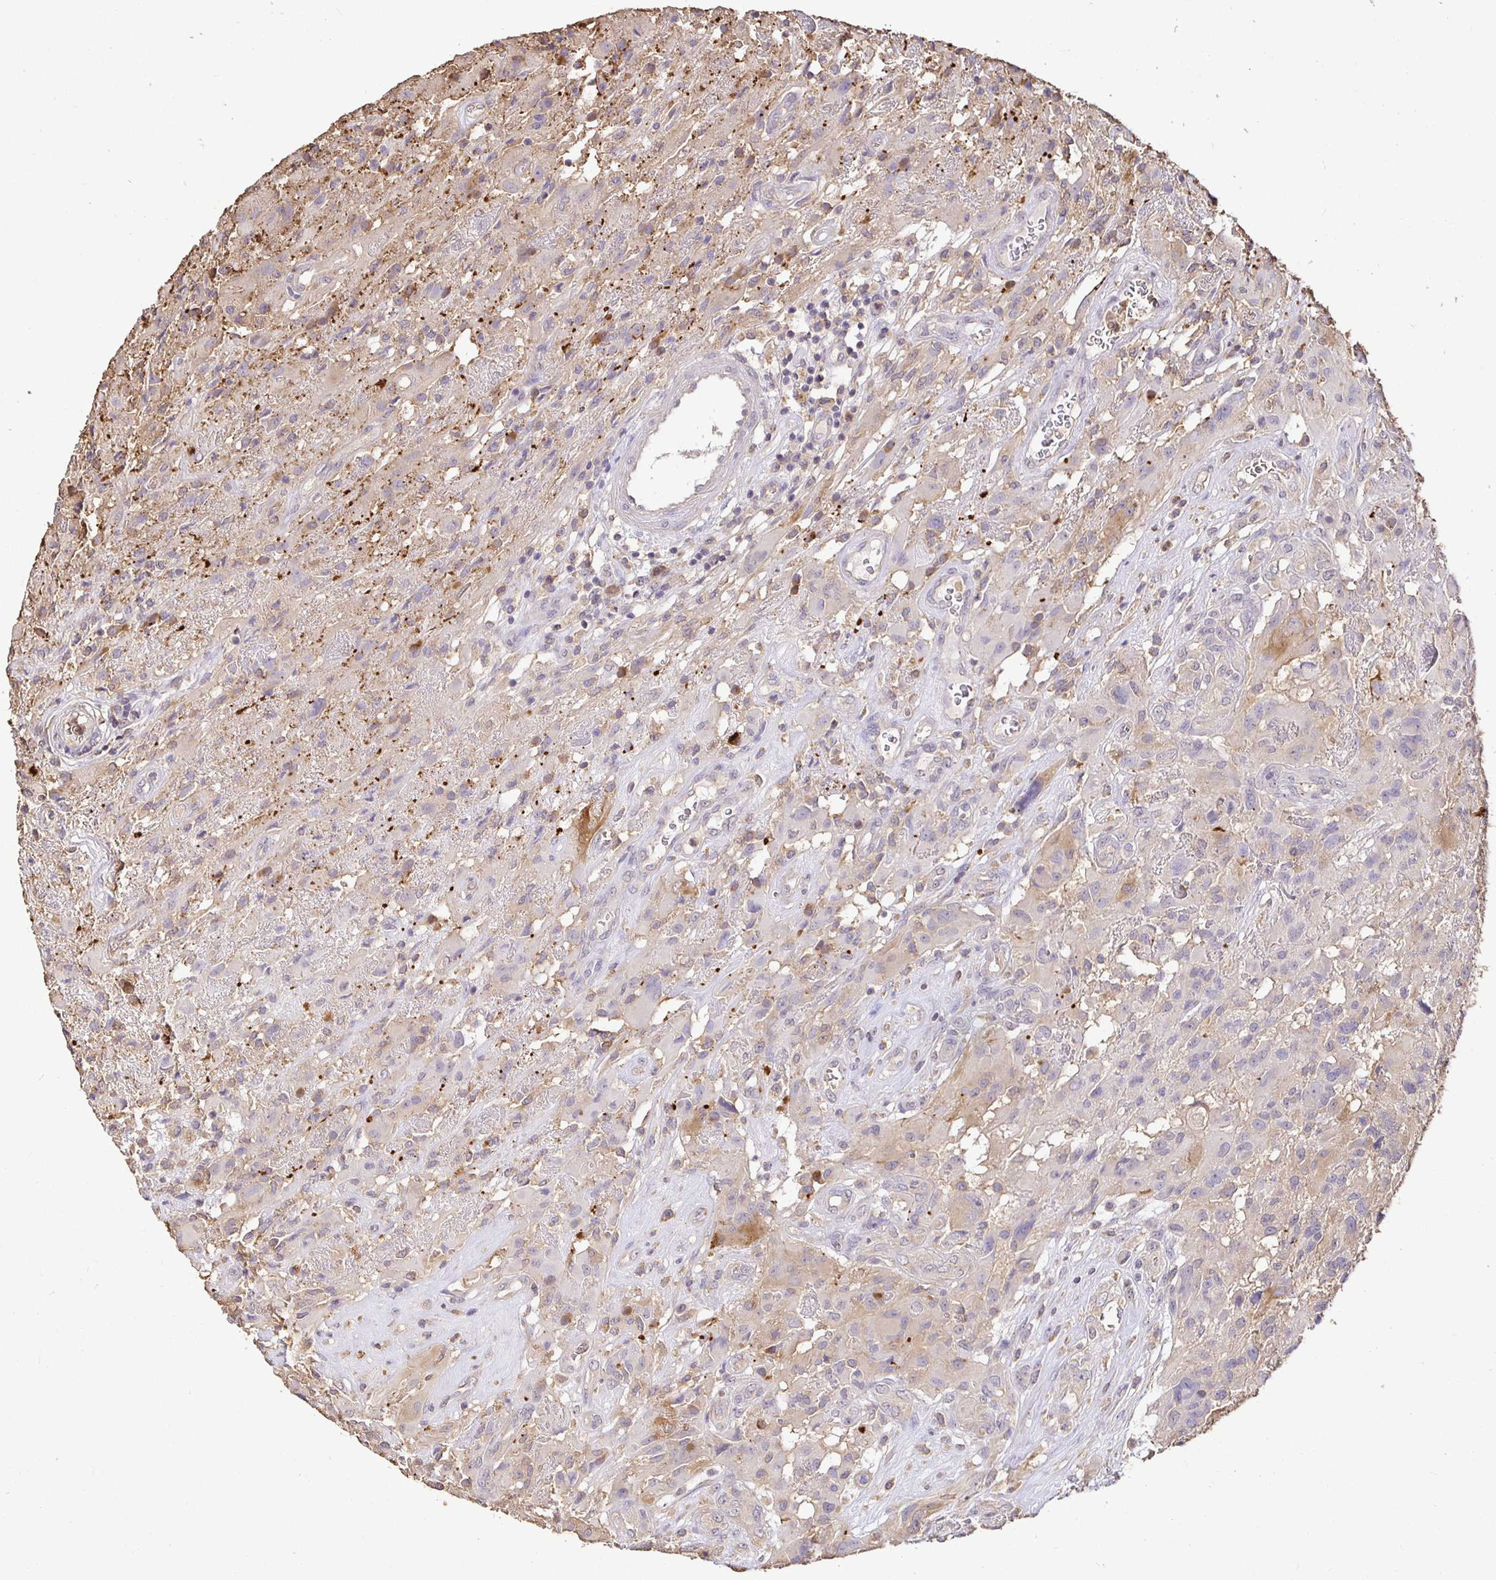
{"staining": {"intensity": "weak", "quantity": "<25%", "location": "cytoplasmic/membranous"}, "tissue": "glioma", "cell_type": "Tumor cells", "image_type": "cancer", "snomed": [{"axis": "morphology", "description": "Glioma, malignant, High grade"}, {"axis": "topography", "description": "Brain"}], "caption": "IHC photomicrograph of neoplastic tissue: malignant glioma (high-grade) stained with DAB reveals no significant protein expression in tumor cells.", "gene": "MAPK8IP3", "patient": {"sex": "male", "age": 46}}